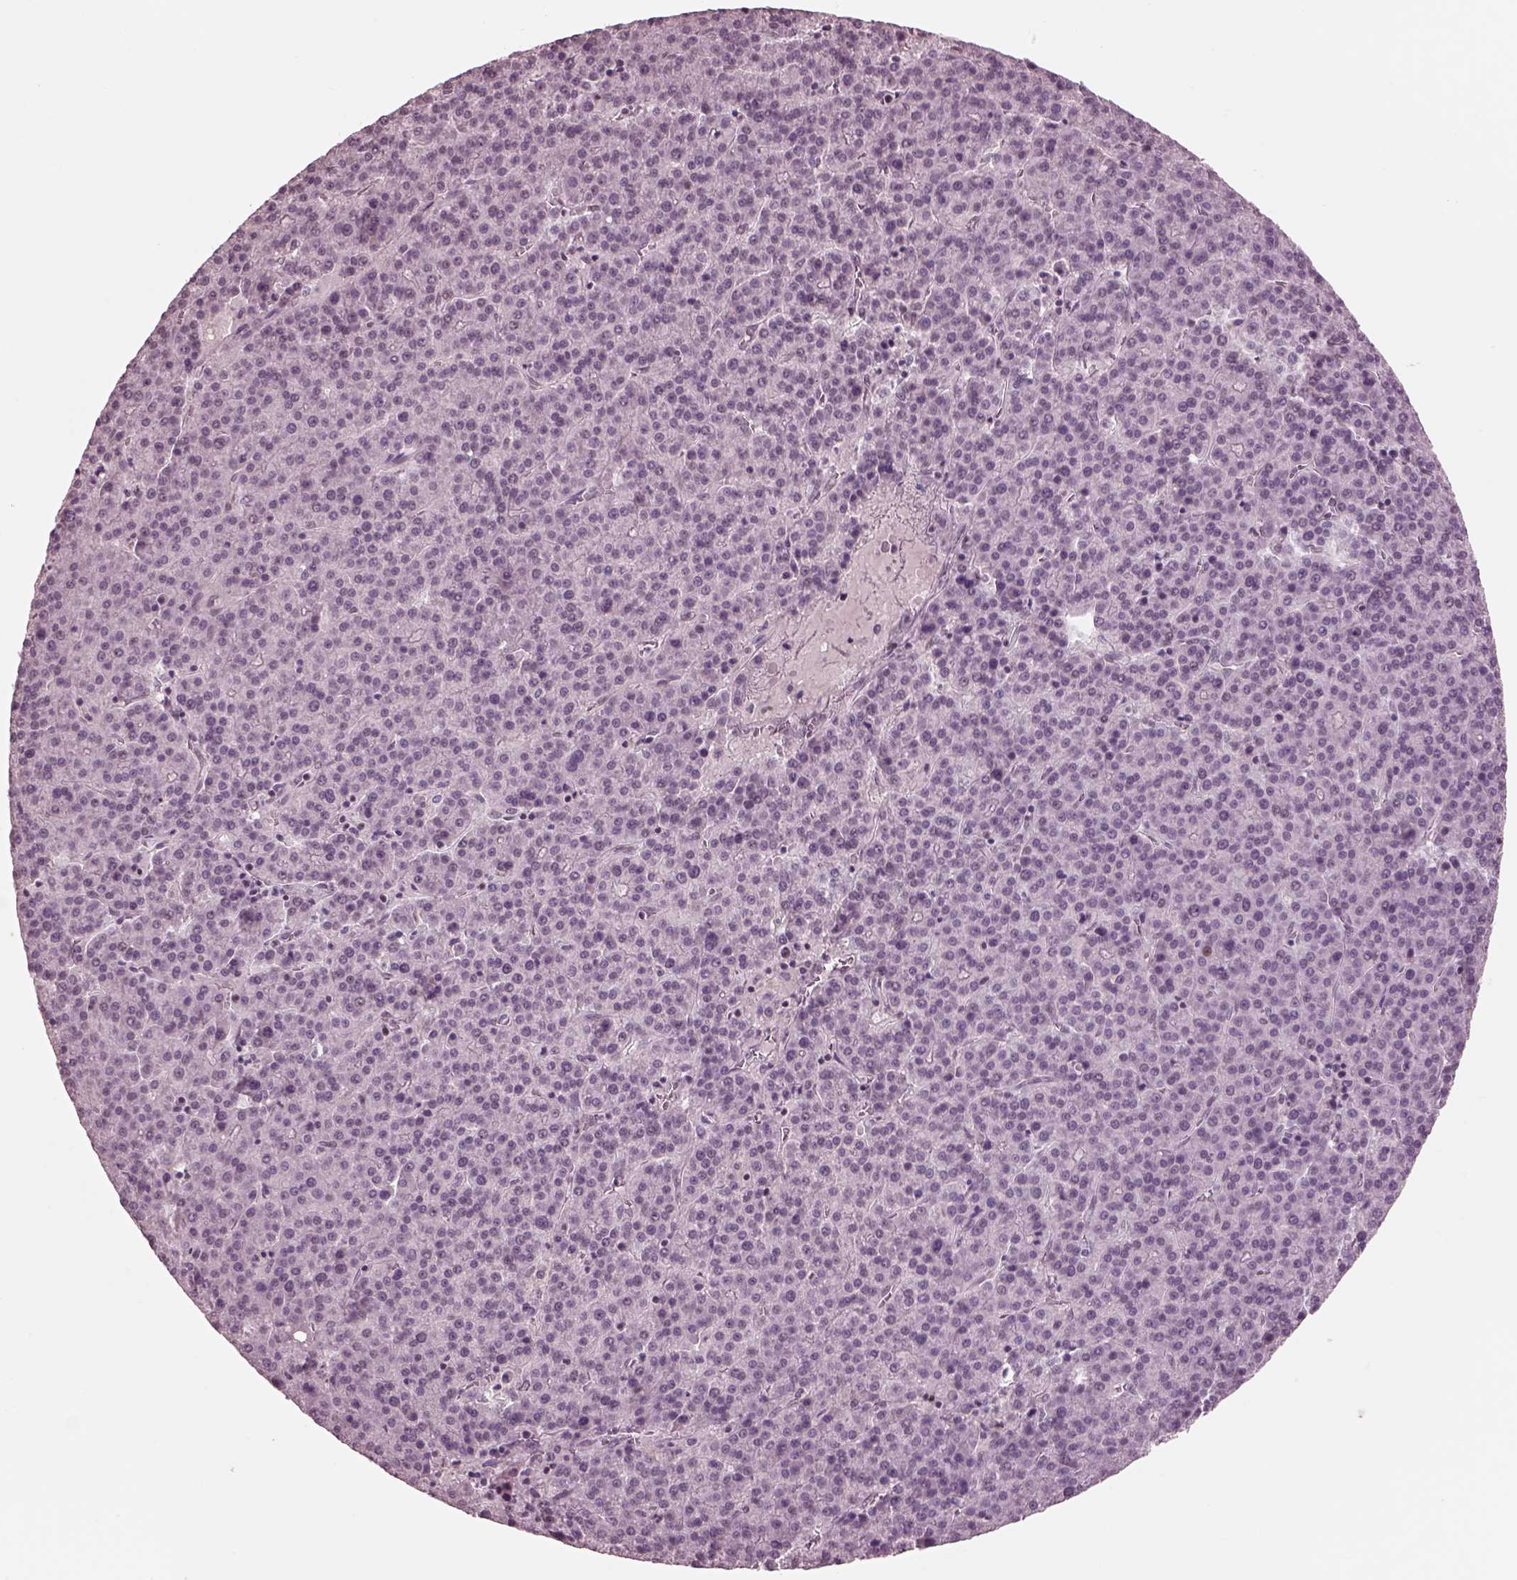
{"staining": {"intensity": "negative", "quantity": "none", "location": "none"}, "tissue": "liver cancer", "cell_type": "Tumor cells", "image_type": "cancer", "snomed": [{"axis": "morphology", "description": "Carcinoma, Hepatocellular, NOS"}, {"axis": "topography", "description": "Liver"}], "caption": "There is no significant staining in tumor cells of liver cancer (hepatocellular carcinoma).", "gene": "GARIN4", "patient": {"sex": "female", "age": 58}}